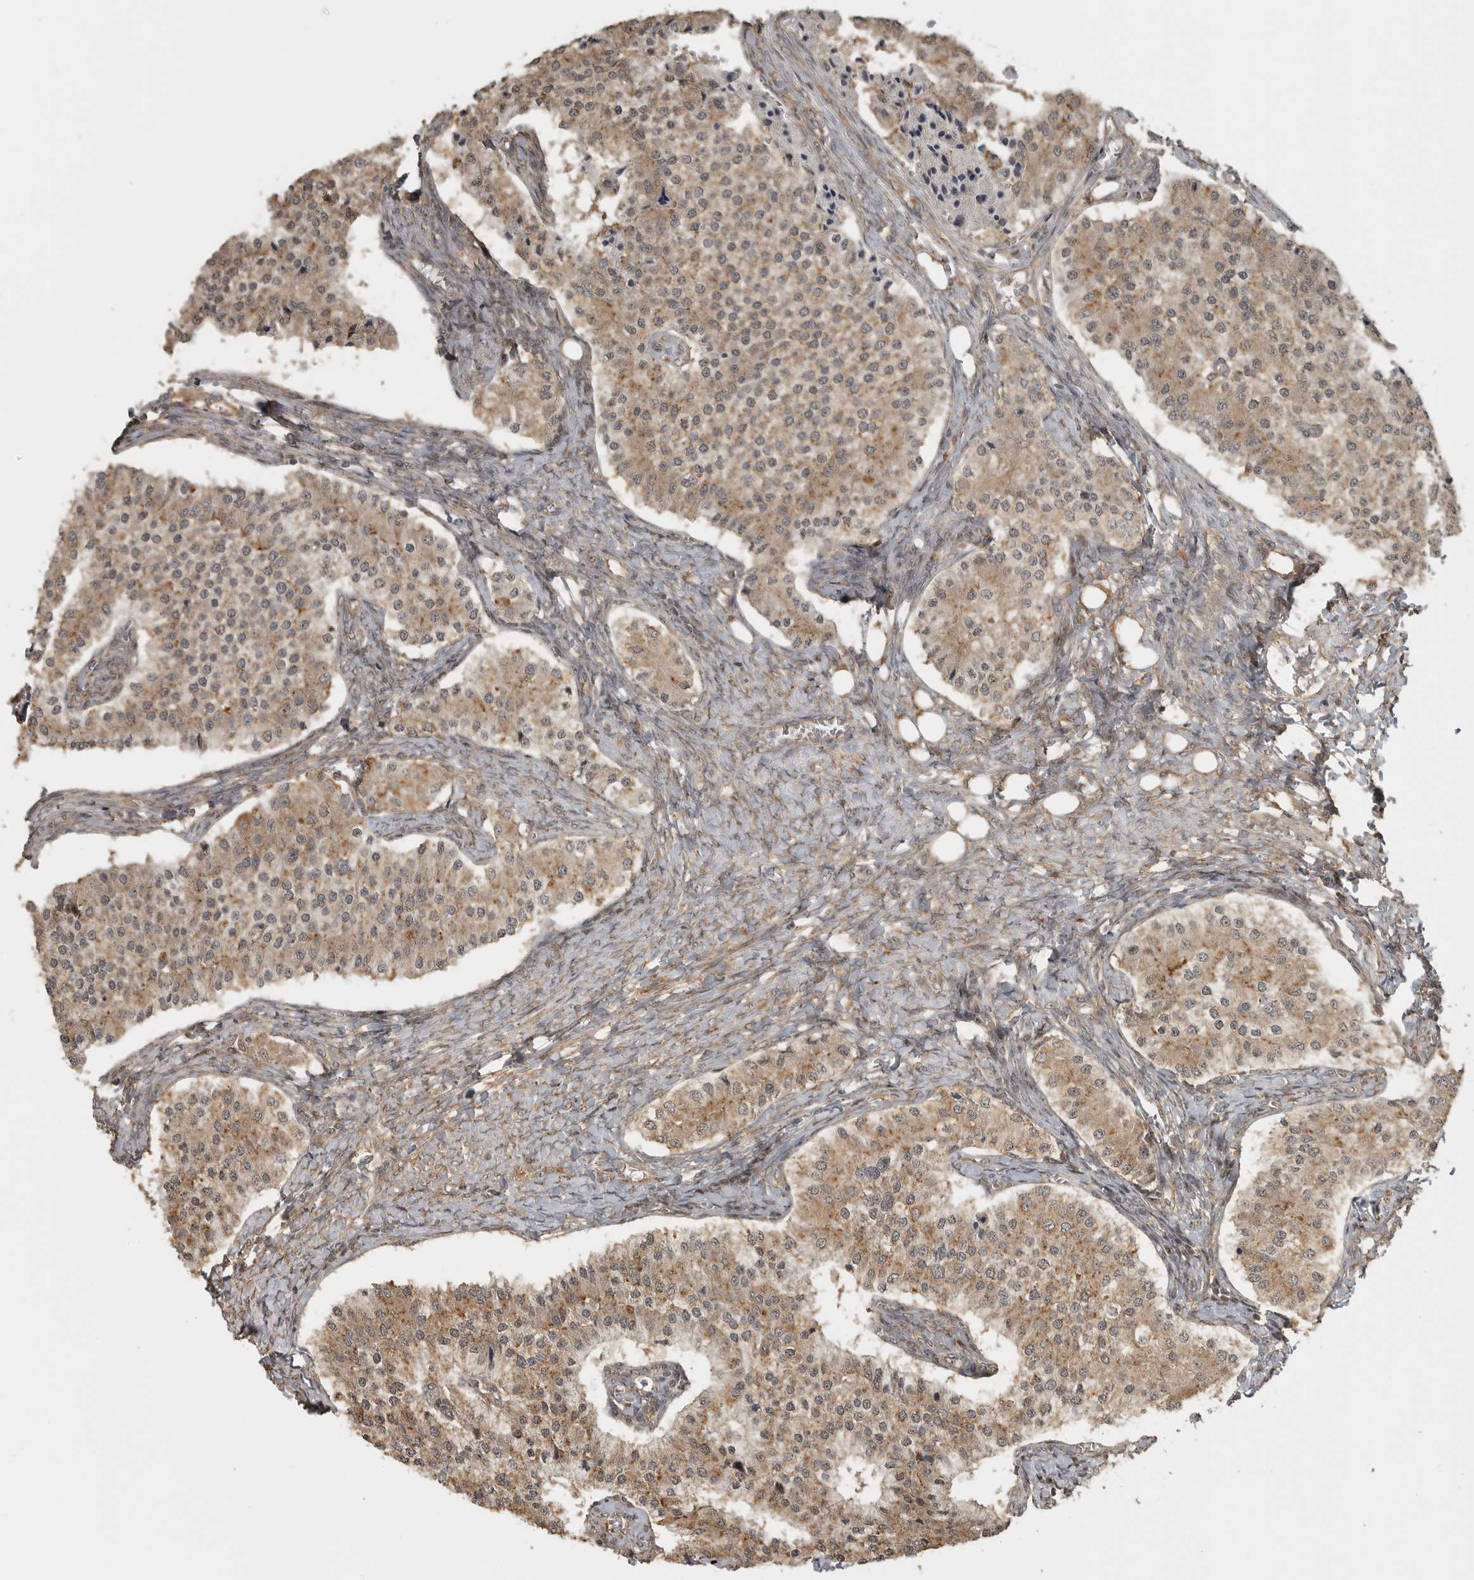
{"staining": {"intensity": "moderate", "quantity": ">75%", "location": "cytoplasmic/membranous"}, "tissue": "carcinoid", "cell_type": "Tumor cells", "image_type": "cancer", "snomed": [{"axis": "morphology", "description": "Carcinoid, malignant, NOS"}, {"axis": "topography", "description": "Colon"}], "caption": "Carcinoid (malignant) tissue displays moderate cytoplasmic/membranous staining in approximately >75% of tumor cells", "gene": "LLGL1", "patient": {"sex": "female", "age": 52}}